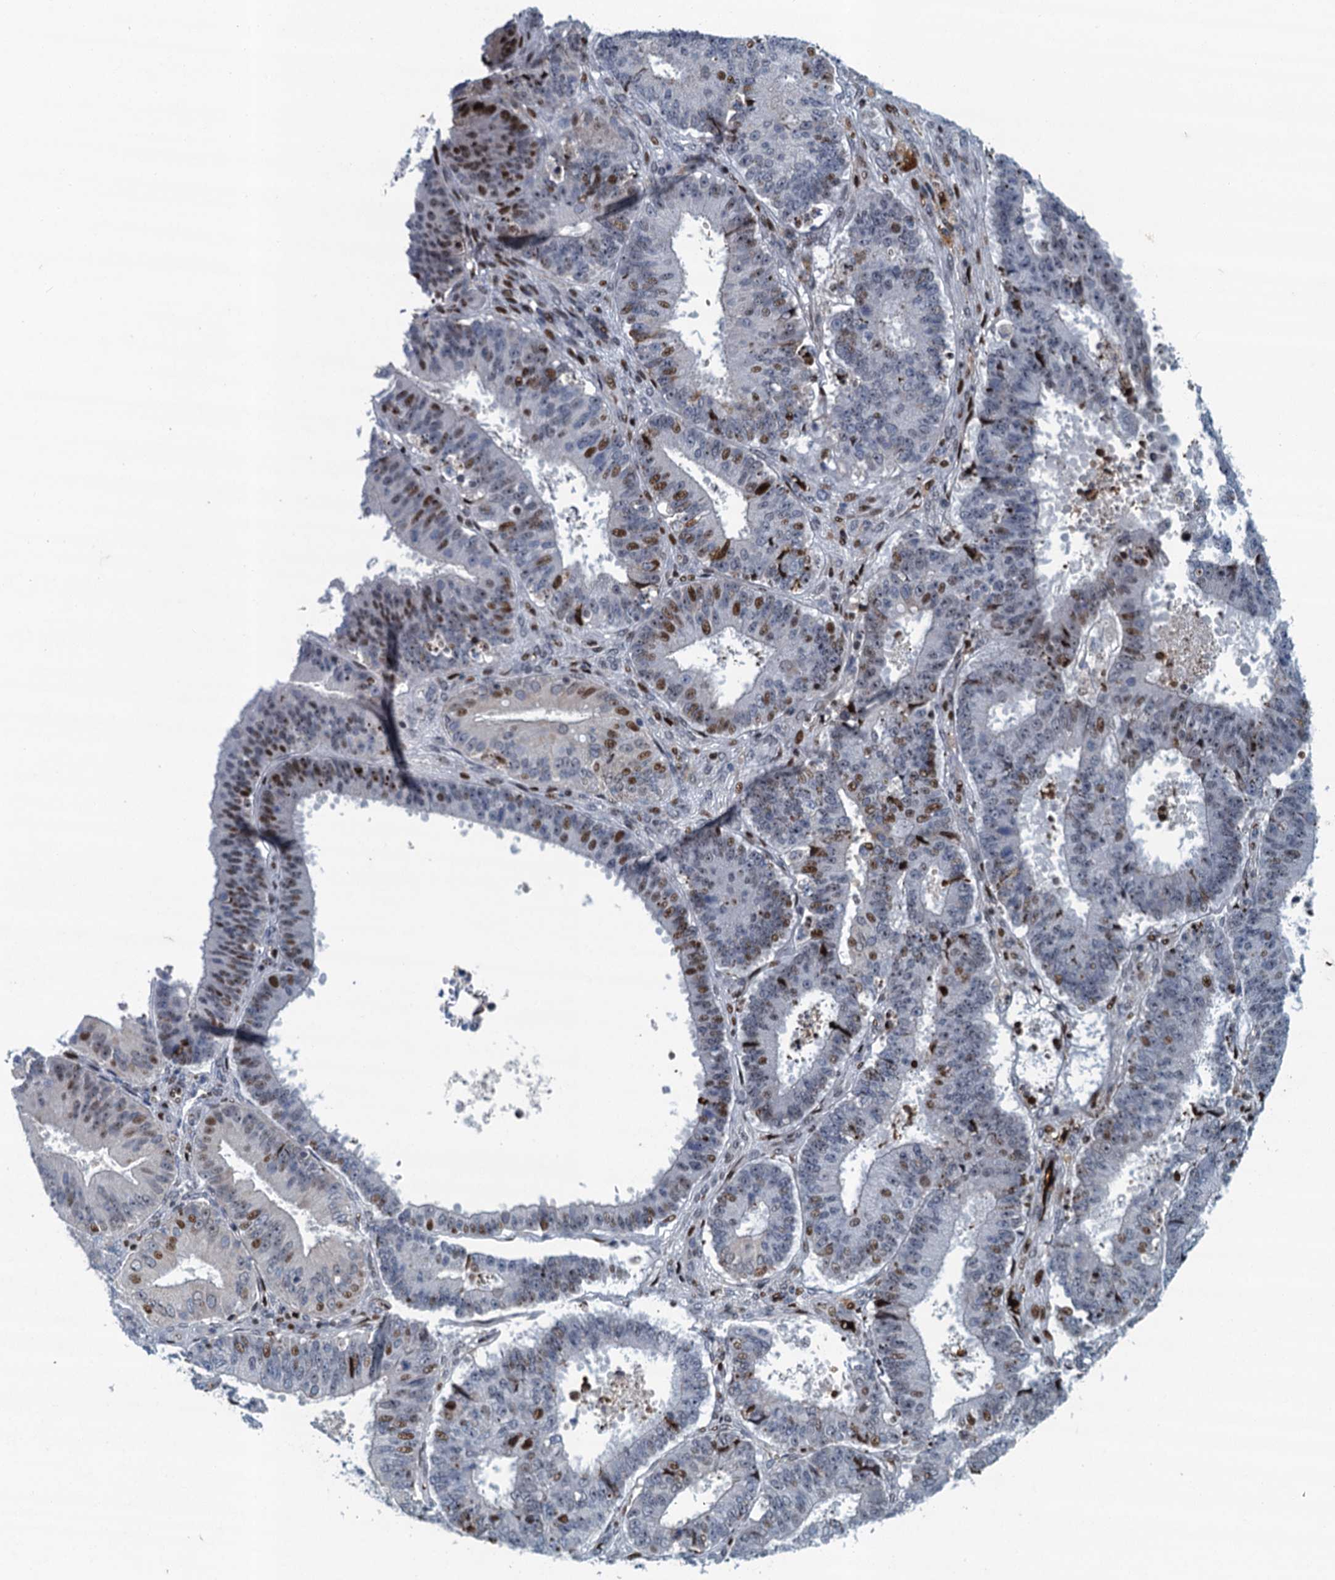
{"staining": {"intensity": "moderate", "quantity": "25%-75%", "location": "nuclear"}, "tissue": "ovarian cancer", "cell_type": "Tumor cells", "image_type": "cancer", "snomed": [{"axis": "morphology", "description": "Carcinoma, endometroid"}, {"axis": "topography", "description": "Appendix"}, {"axis": "topography", "description": "Ovary"}], "caption": "This micrograph demonstrates IHC staining of human endometroid carcinoma (ovarian), with medium moderate nuclear positivity in approximately 25%-75% of tumor cells.", "gene": "ANKRD13D", "patient": {"sex": "female", "age": 42}}